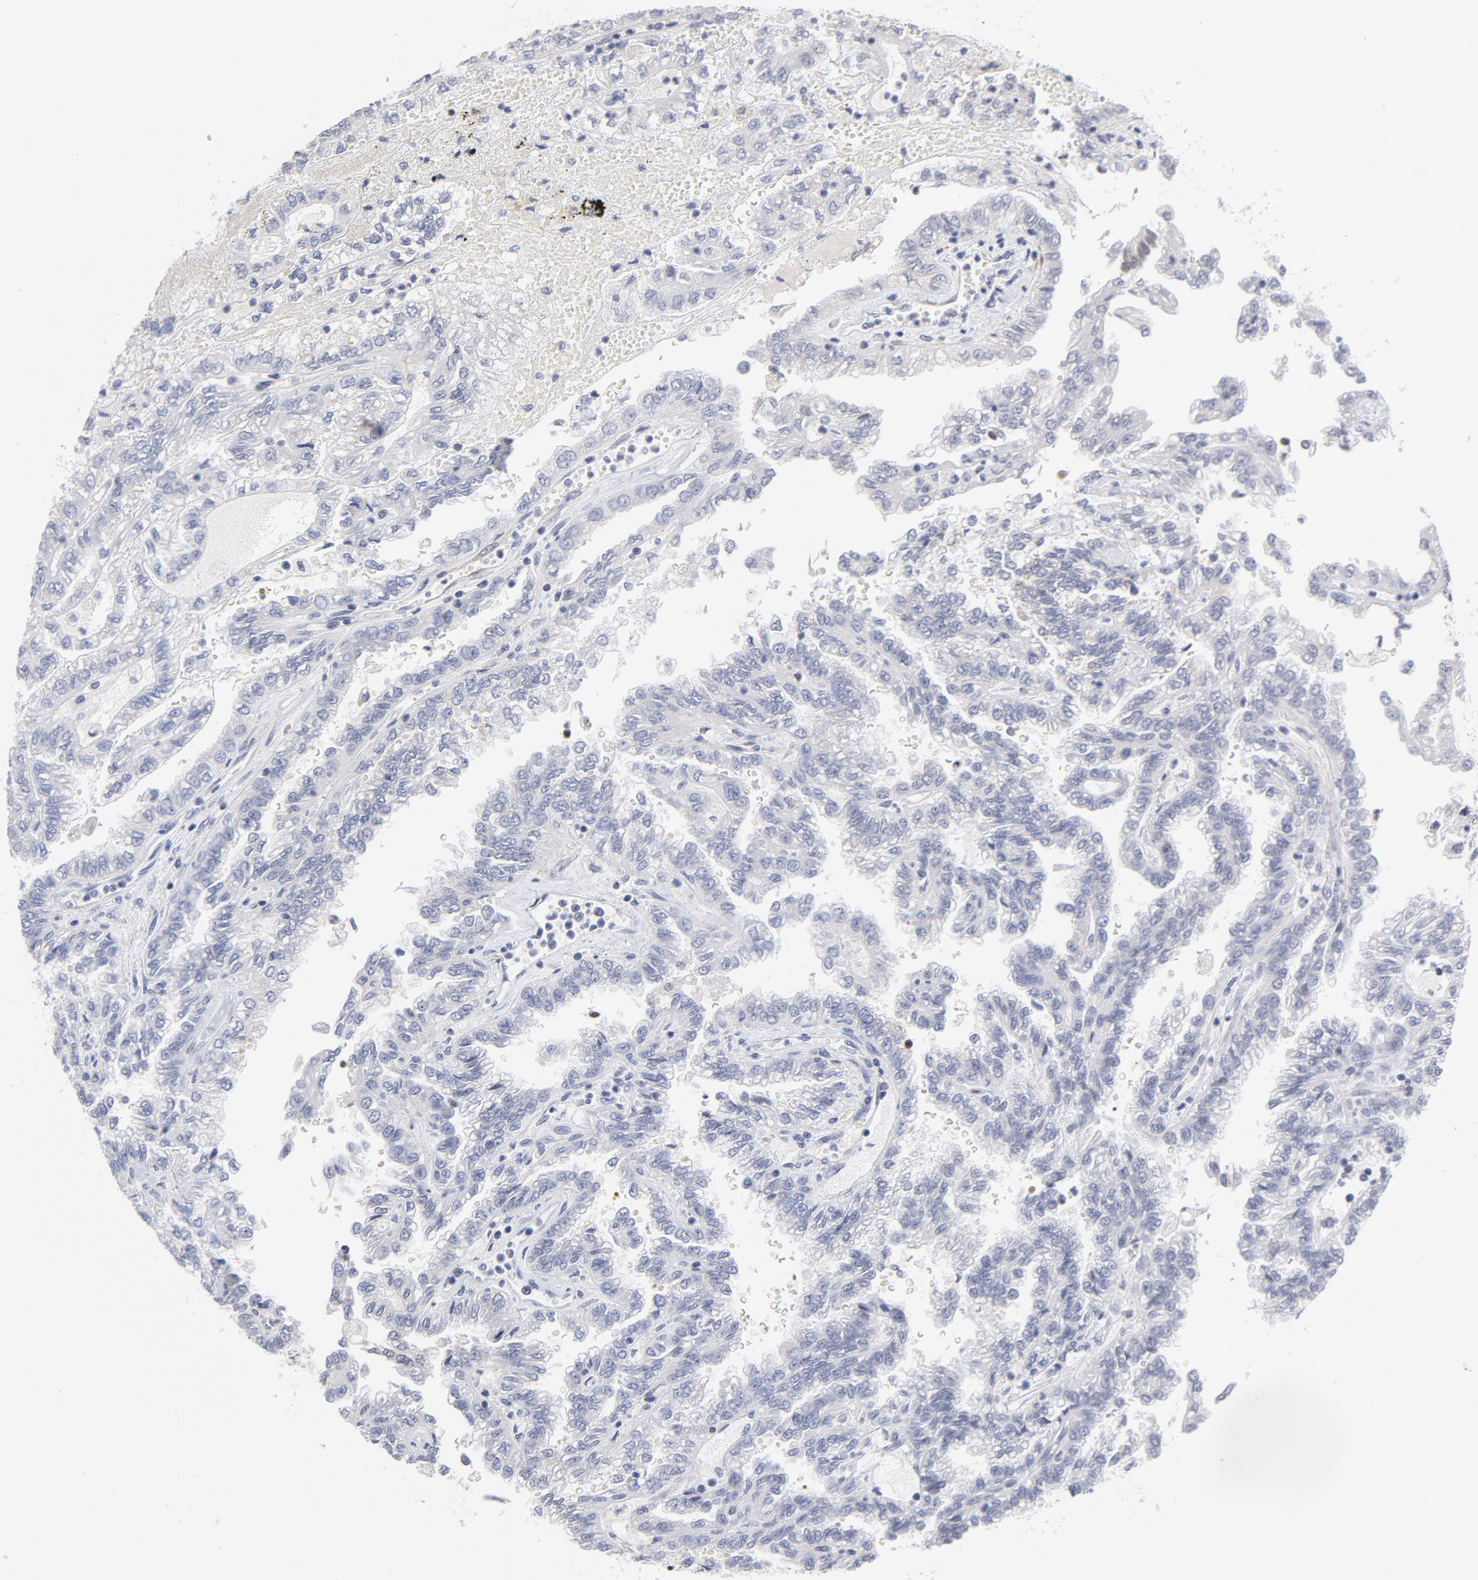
{"staining": {"intensity": "negative", "quantity": "none", "location": "none"}, "tissue": "renal cancer", "cell_type": "Tumor cells", "image_type": "cancer", "snomed": [{"axis": "morphology", "description": "Inflammation, NOS"}, {"axis": "morphology", "description": "Adenocarcinoma, NOS"}, {"axis": "topography", "description": "Kidney"}], "caption": "DAB (3,3'-diaminobenzidine) immunohistochemical staining of adenocarcinoma (renal) displays no significant positivity in tumor cells.", "gene": "CTCF", "patient": {"sex": "male", "age": 68}}